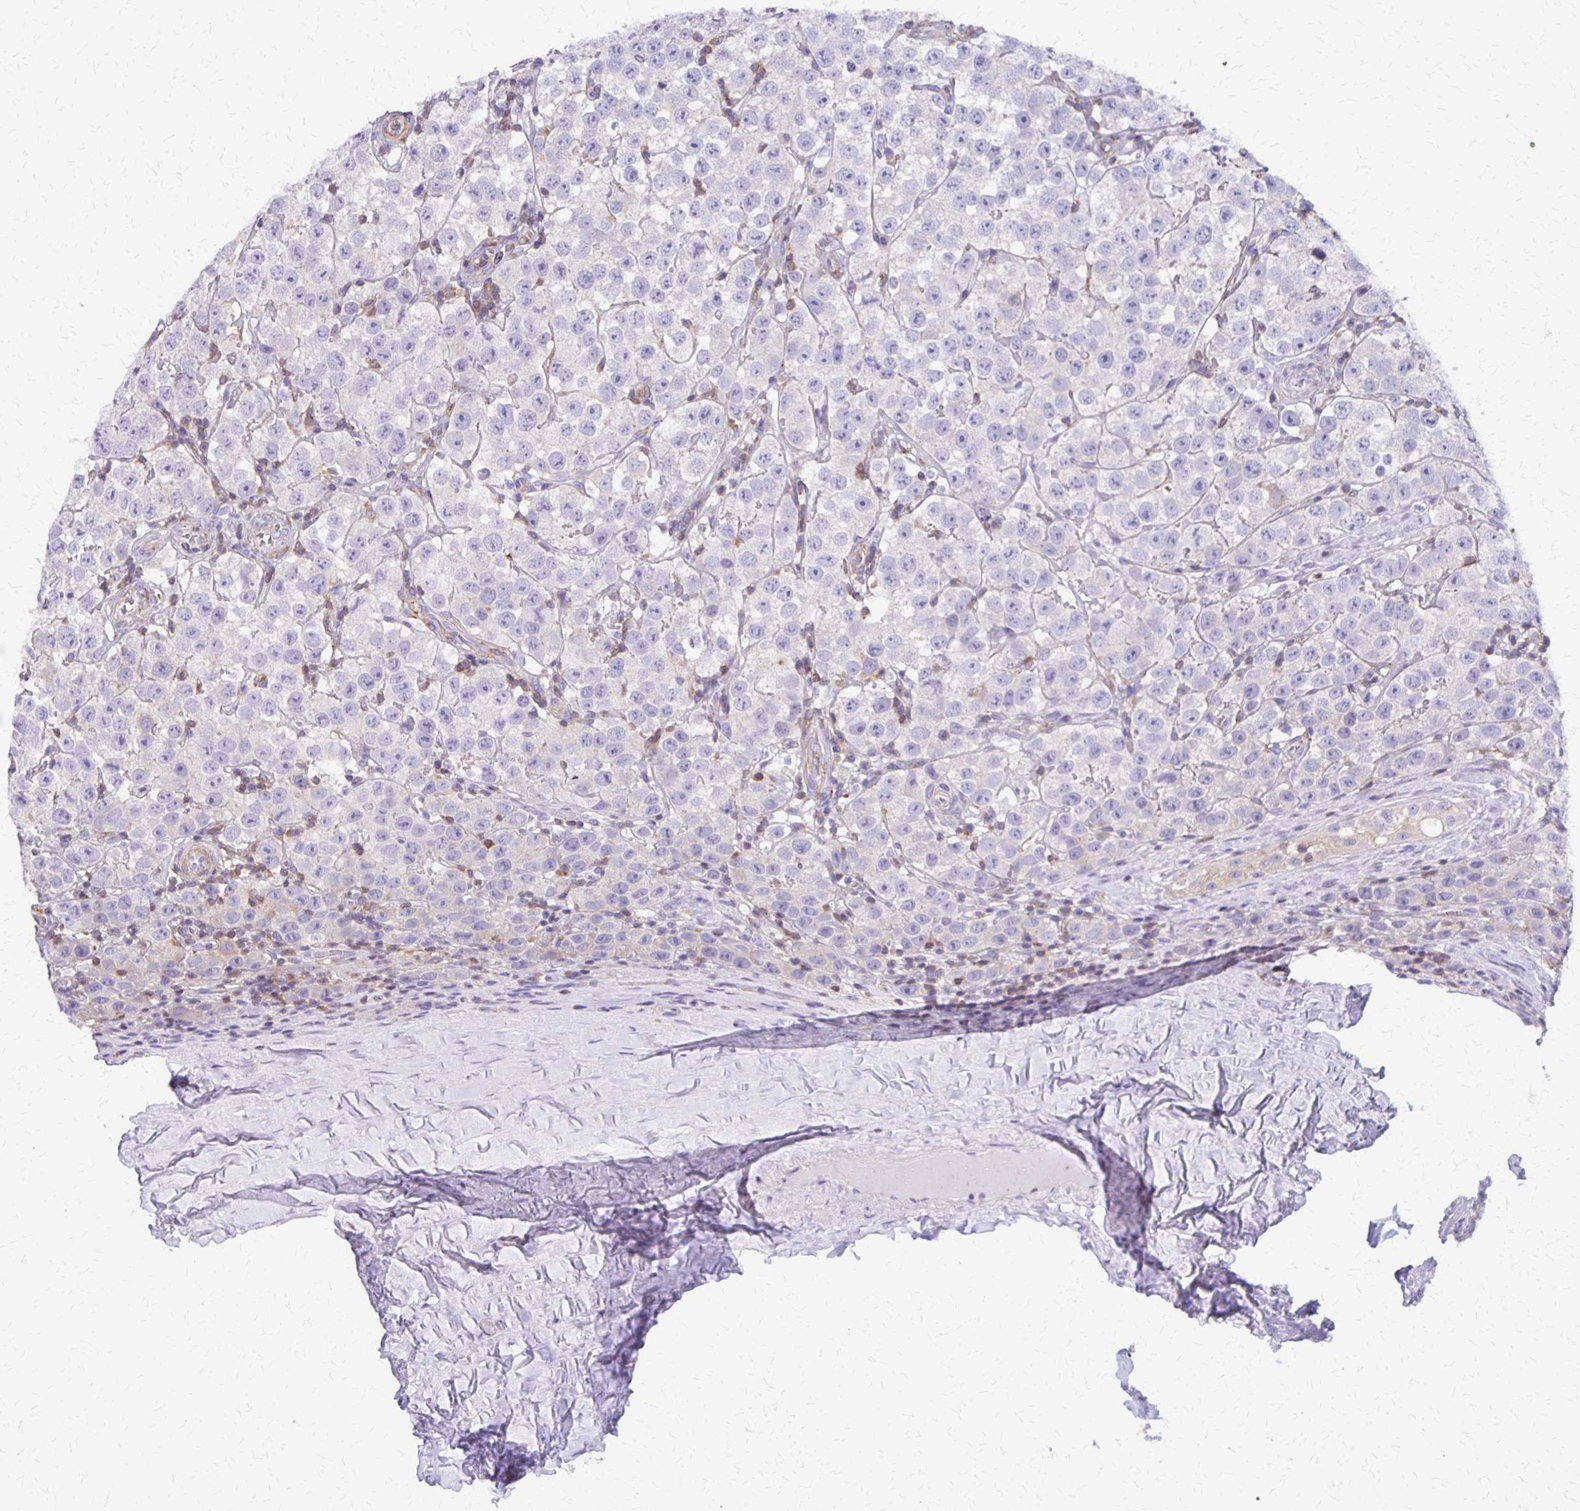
{"staining": {"intensity": "negative", "quantity": "none", "location": "none"}, "tissue": "testis cancer", "cell_type": "Tumor cells", "image_type": "cancer", "snomed": [{"axis": "morphology", "description": "Seminoma, NOS"}, {"axis": "topography", "description": "Testis"}], "caption": "The immunohistochemistry image has no significant staining in tumor cells of testis cancer (seminoma) tissue.", "gene": "SEPTIN5", "patient": {"sex": "male", "age": 34}}